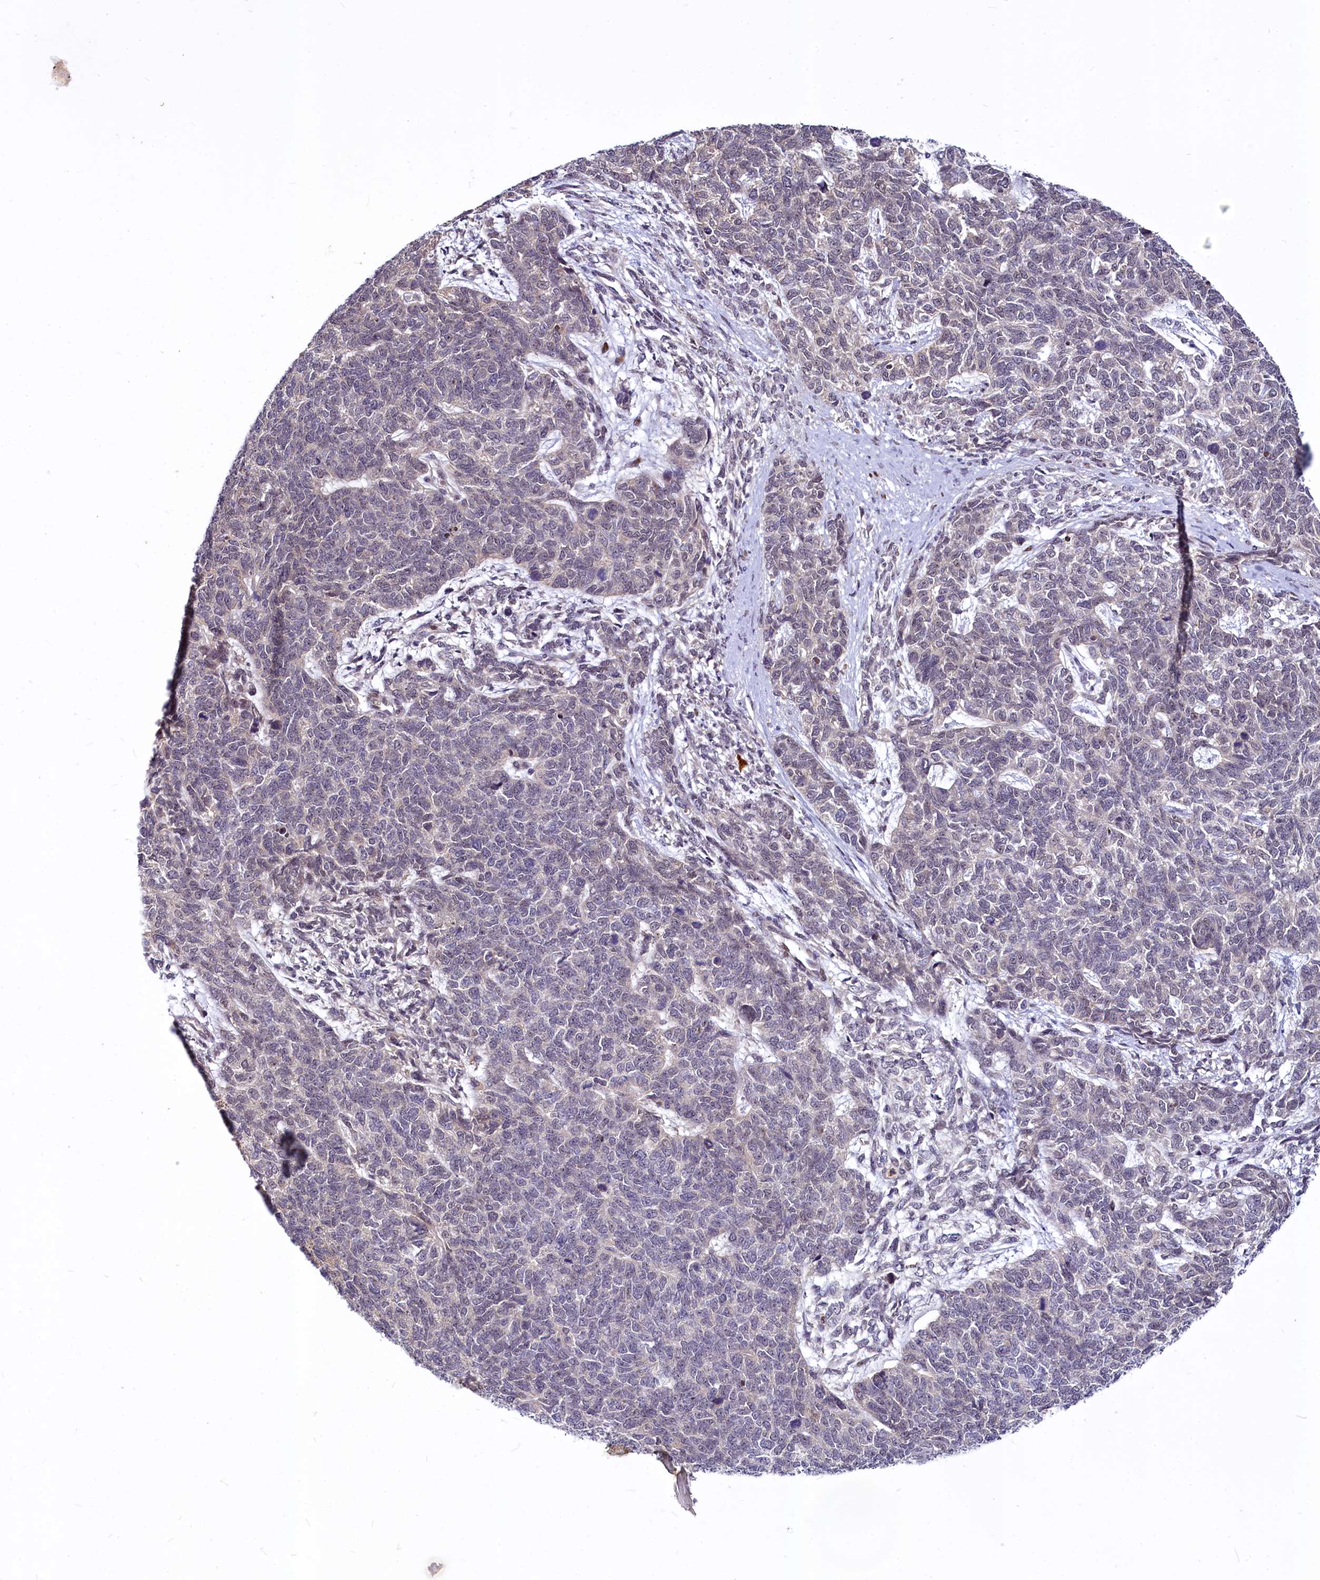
{"staining": {"intensity": "negative", "quantity": "none", "location": "none"}, "tissue": "cervical cancer", "cell_type": "Tumor cells", "image_type": "cancer", "snomed": [{"axis": "morphology", "description": "Squamous cell carcinoma, NOS"}, {"axis": "topography", "description": "Cervix"}], "caption": "This is a micrograph of IHC staining of squamous cell carcinoma (cervical), which shows no expression in tumor cells.", "gene": "MAML2", "patient": {"sex": "female", "age": 63}}